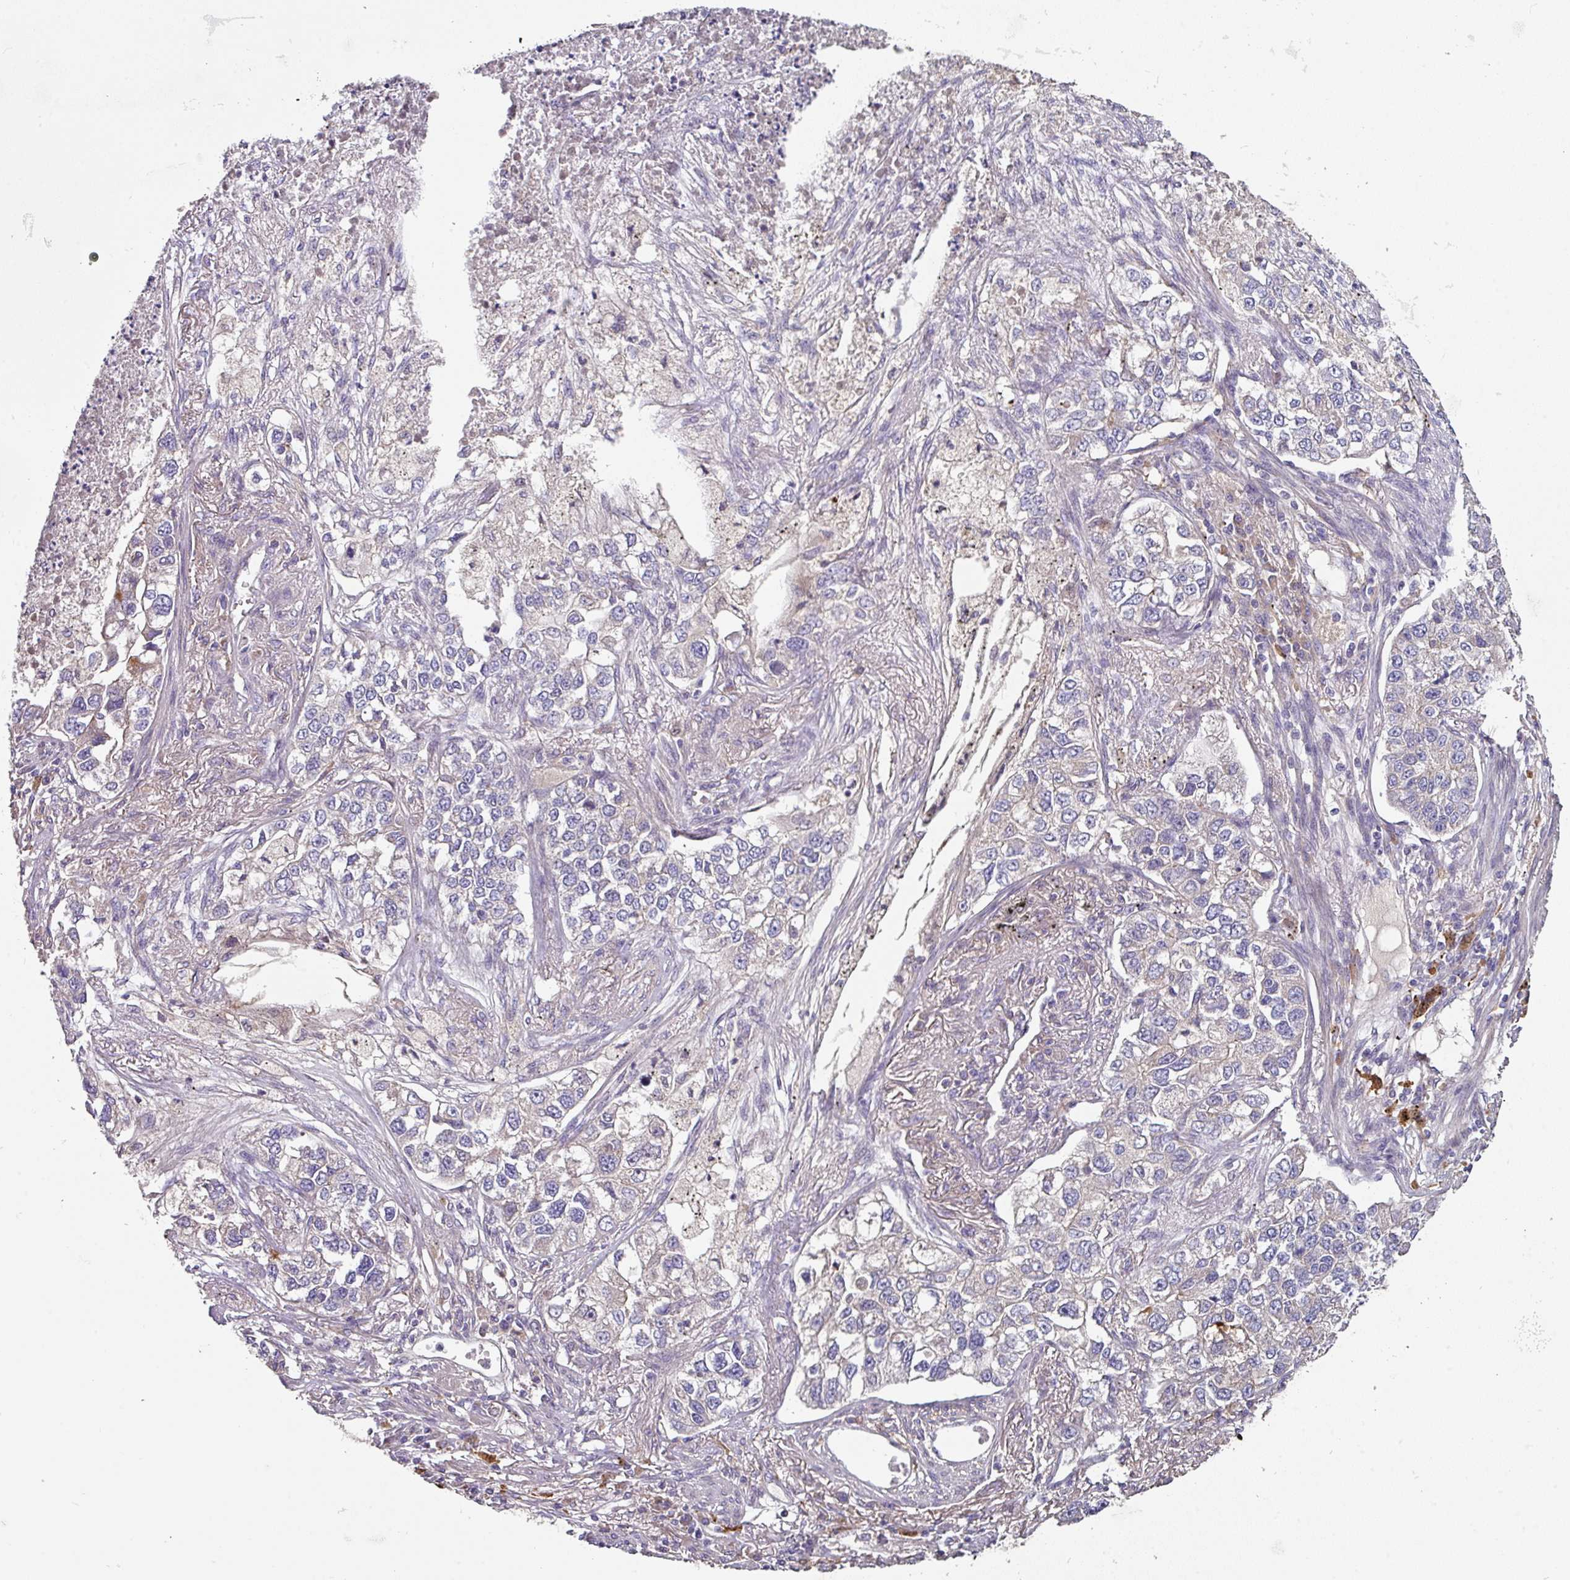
{"staining": {"intensity": "negative", "quantity": "none", "location": "none"}, "tissue": "lung cancer", "cell_type": "Tumor cells", "image_type": "cancer", "snomed": [{"axis": "morphology", "description": "Adenocarcinoma, NOS"}, {"axis": "topography", "description": "Lung"}], "caption": "There is no significant staining in tumor cells of adenocarcinoma (lung).", "gene": "C4orf48", "patient": {"sex": "male", "age": 49}}